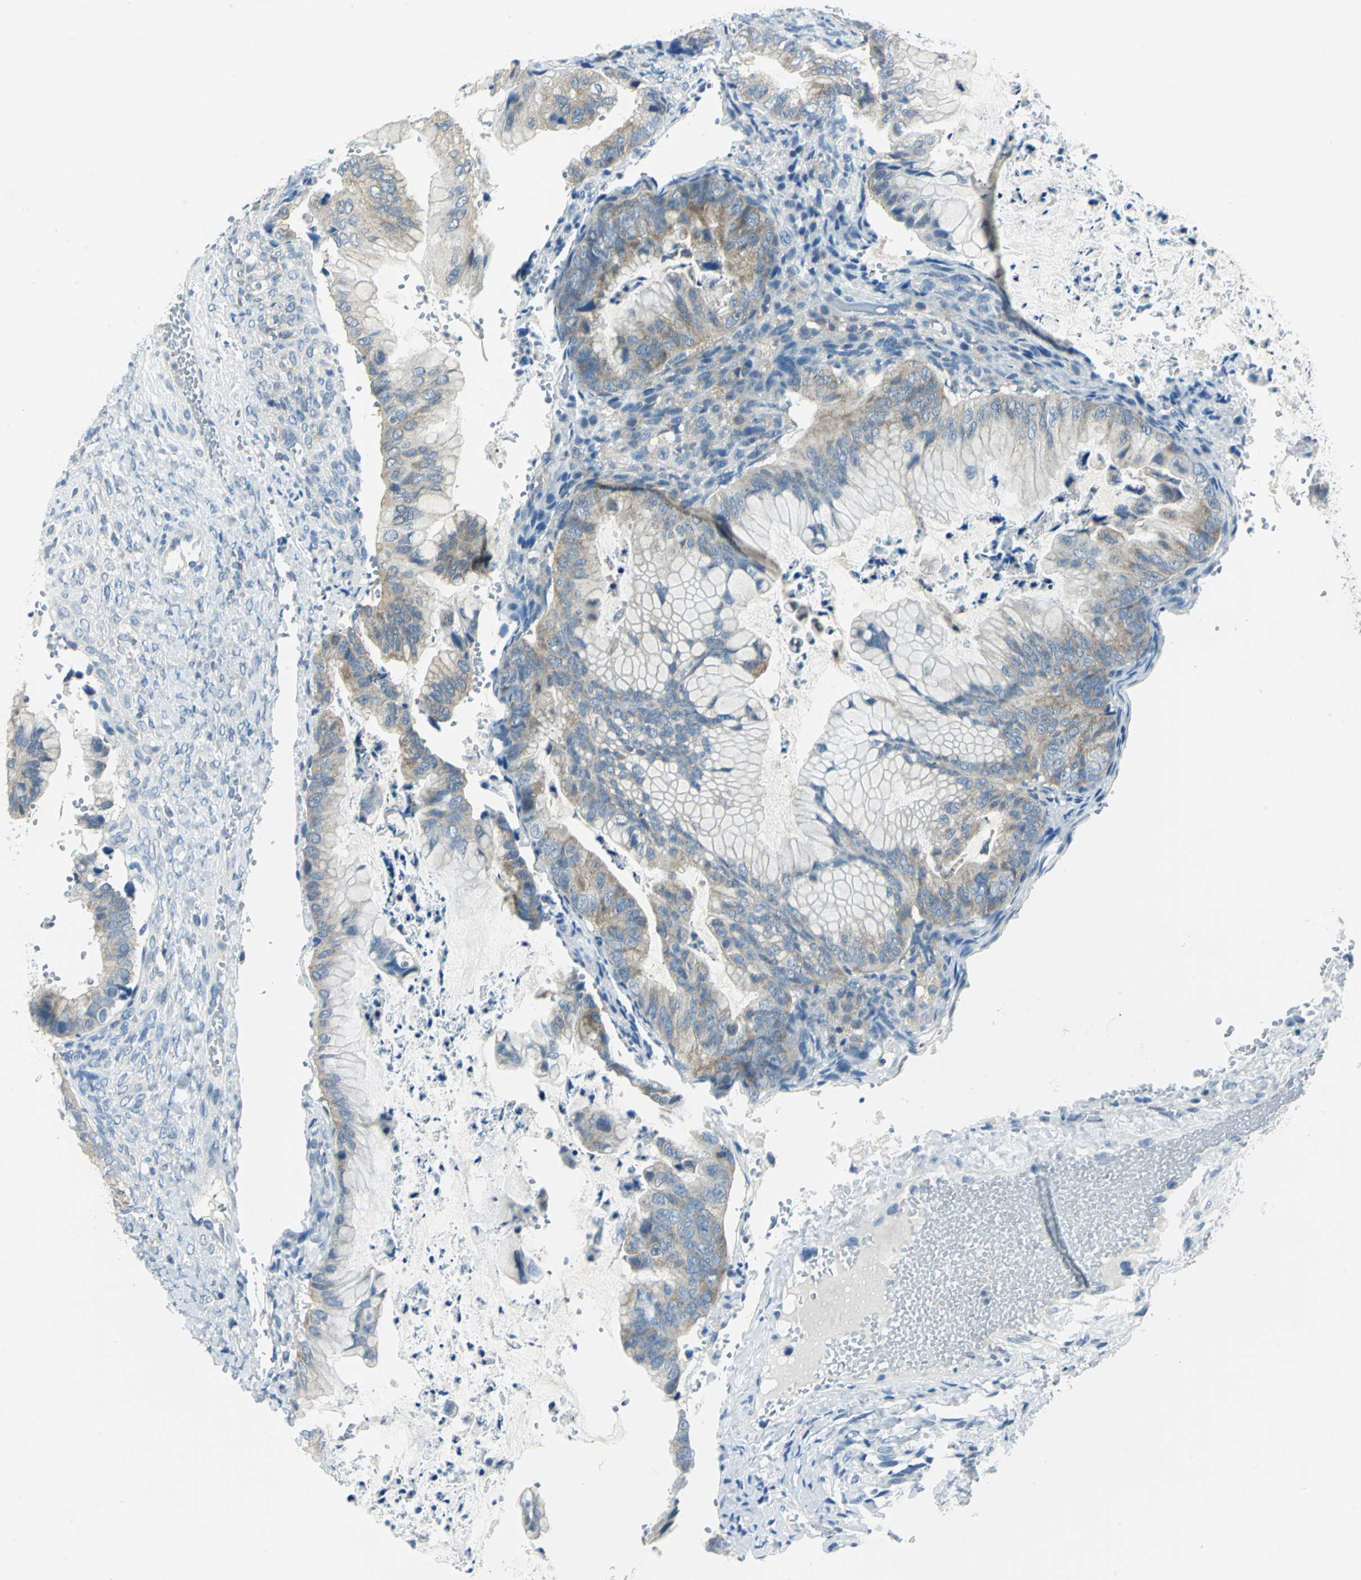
{"staining": {"intensity": "weak", "quantity": "25%-75%", "location": "cytoplasmic/membranous"}, "tissue": "ovarian cancer", "cell_type": "Tumor cells", "image_type": "cancer", "snomed": [{"axis": "morphology", "description": "Cystadenocarcinoma, mucinous, NOS"}, {"axis": "topography", "description": "Ovary"}], "caption": "Immunohistochemical staining of human ovarian cancer (mucinous cystadenocarcinoma) shows low levels of weak cytoplasmic/membranous protein positivity in approximately 25%-75% of tumor cells.", "gene": "ALDOA", "patient": {"sex": "female", "age": 36}}